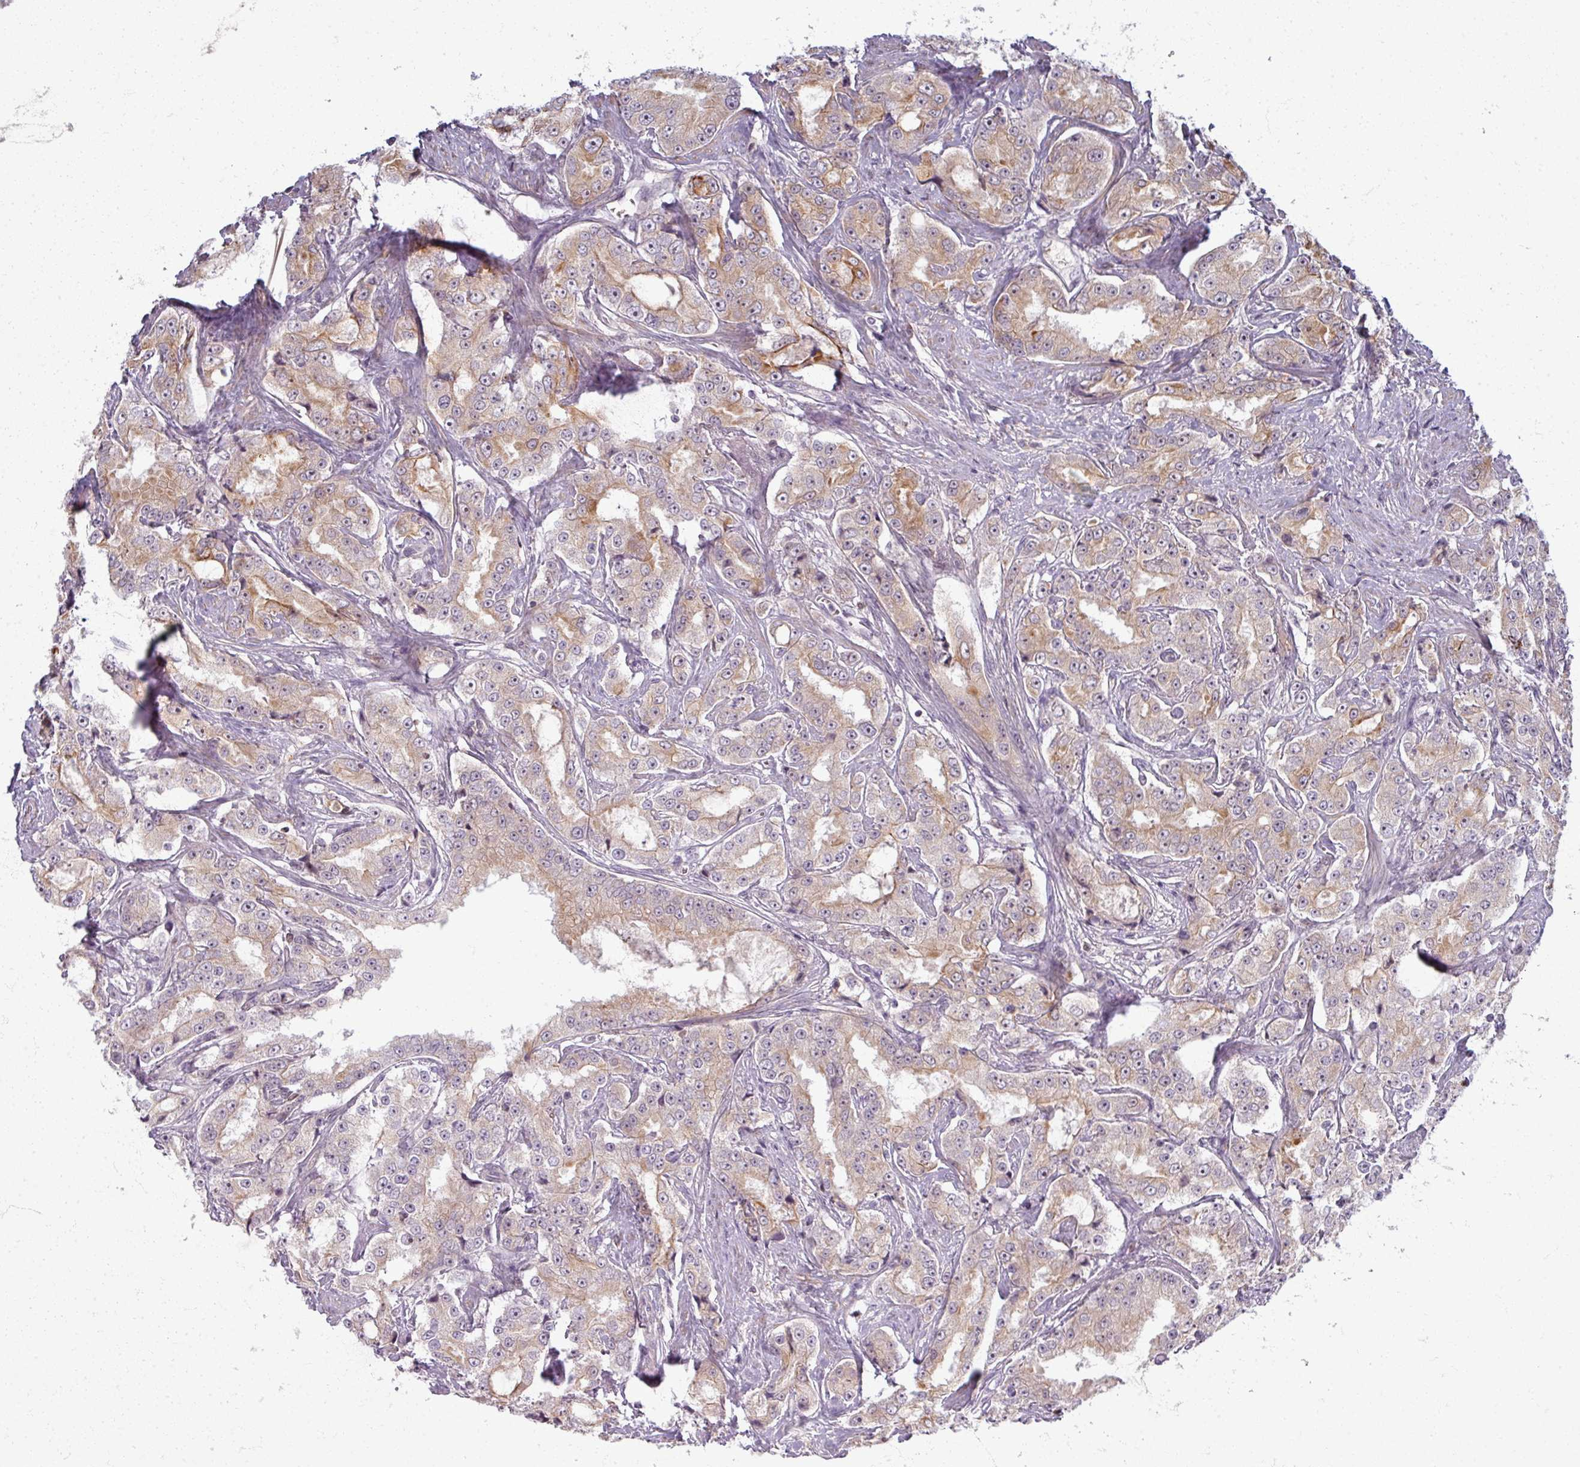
{"staining": {"intensity": "weak", "quantity": "25%-75%", "location": "cytoplasmic/membranous"}, "tissue": "prostate cancer", "cell_type": "Tumor cells", "image_type": "cancer", "snomed": [{"axis": "morphology", "description": "Adenocarcinoma, High grade"}, {"axis": "topography", "description": "Prostate"}], "caption": "Protein staining demonstrates weak cytoplasmic/membranous expression in approximately 25%-75% of tumor cells in high-grade adenocarcinoma (prostate).", "gene": "TTLL7", "patient": {"sex": "male", "age": 73}}